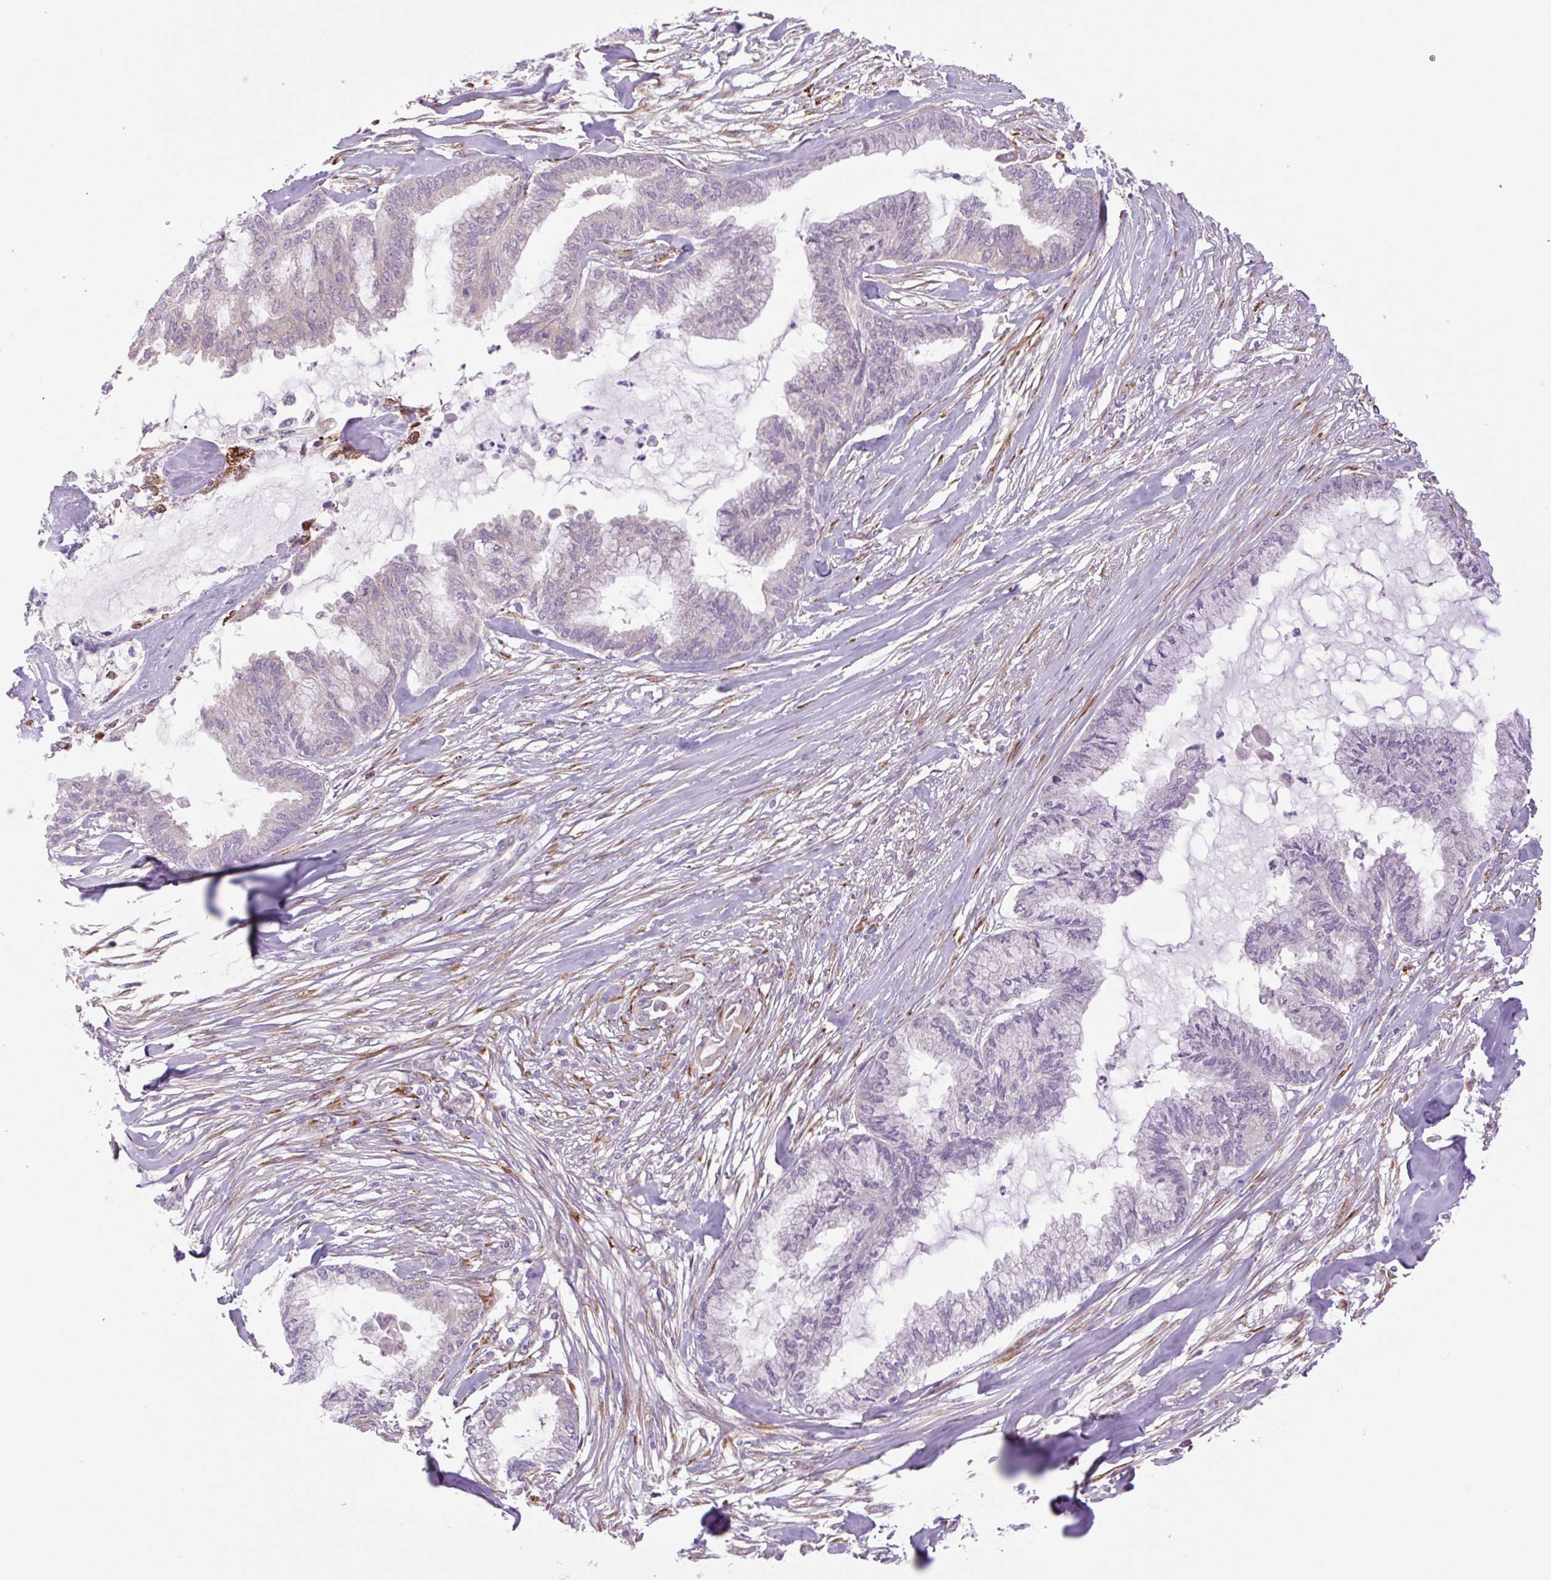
{"staining": {"intensity": "negative", "quantity": "none", "location": "none"}, "tissue": "endometrial cancer", "cell_type": "Tumor cells", "image_type": "cancer", "snomed": [{"axis": "morphology", "description": "Adenocarcinoma, NOS"}, {"axis": "topography", "description": "Endometrium"}], "caption": "Endometrial cancer was stained to show a protein in brown. There is no significant staining in tumor cells. Brightfield microscopy of immunohistochemistry (IHC) stained with DAB (3,3'-diaminobenzidine) (brown) and hematoxylin (blue), captured at high magnification.", "gene": "COL5A1", "patient": {"sex": "female", "age": 86}}